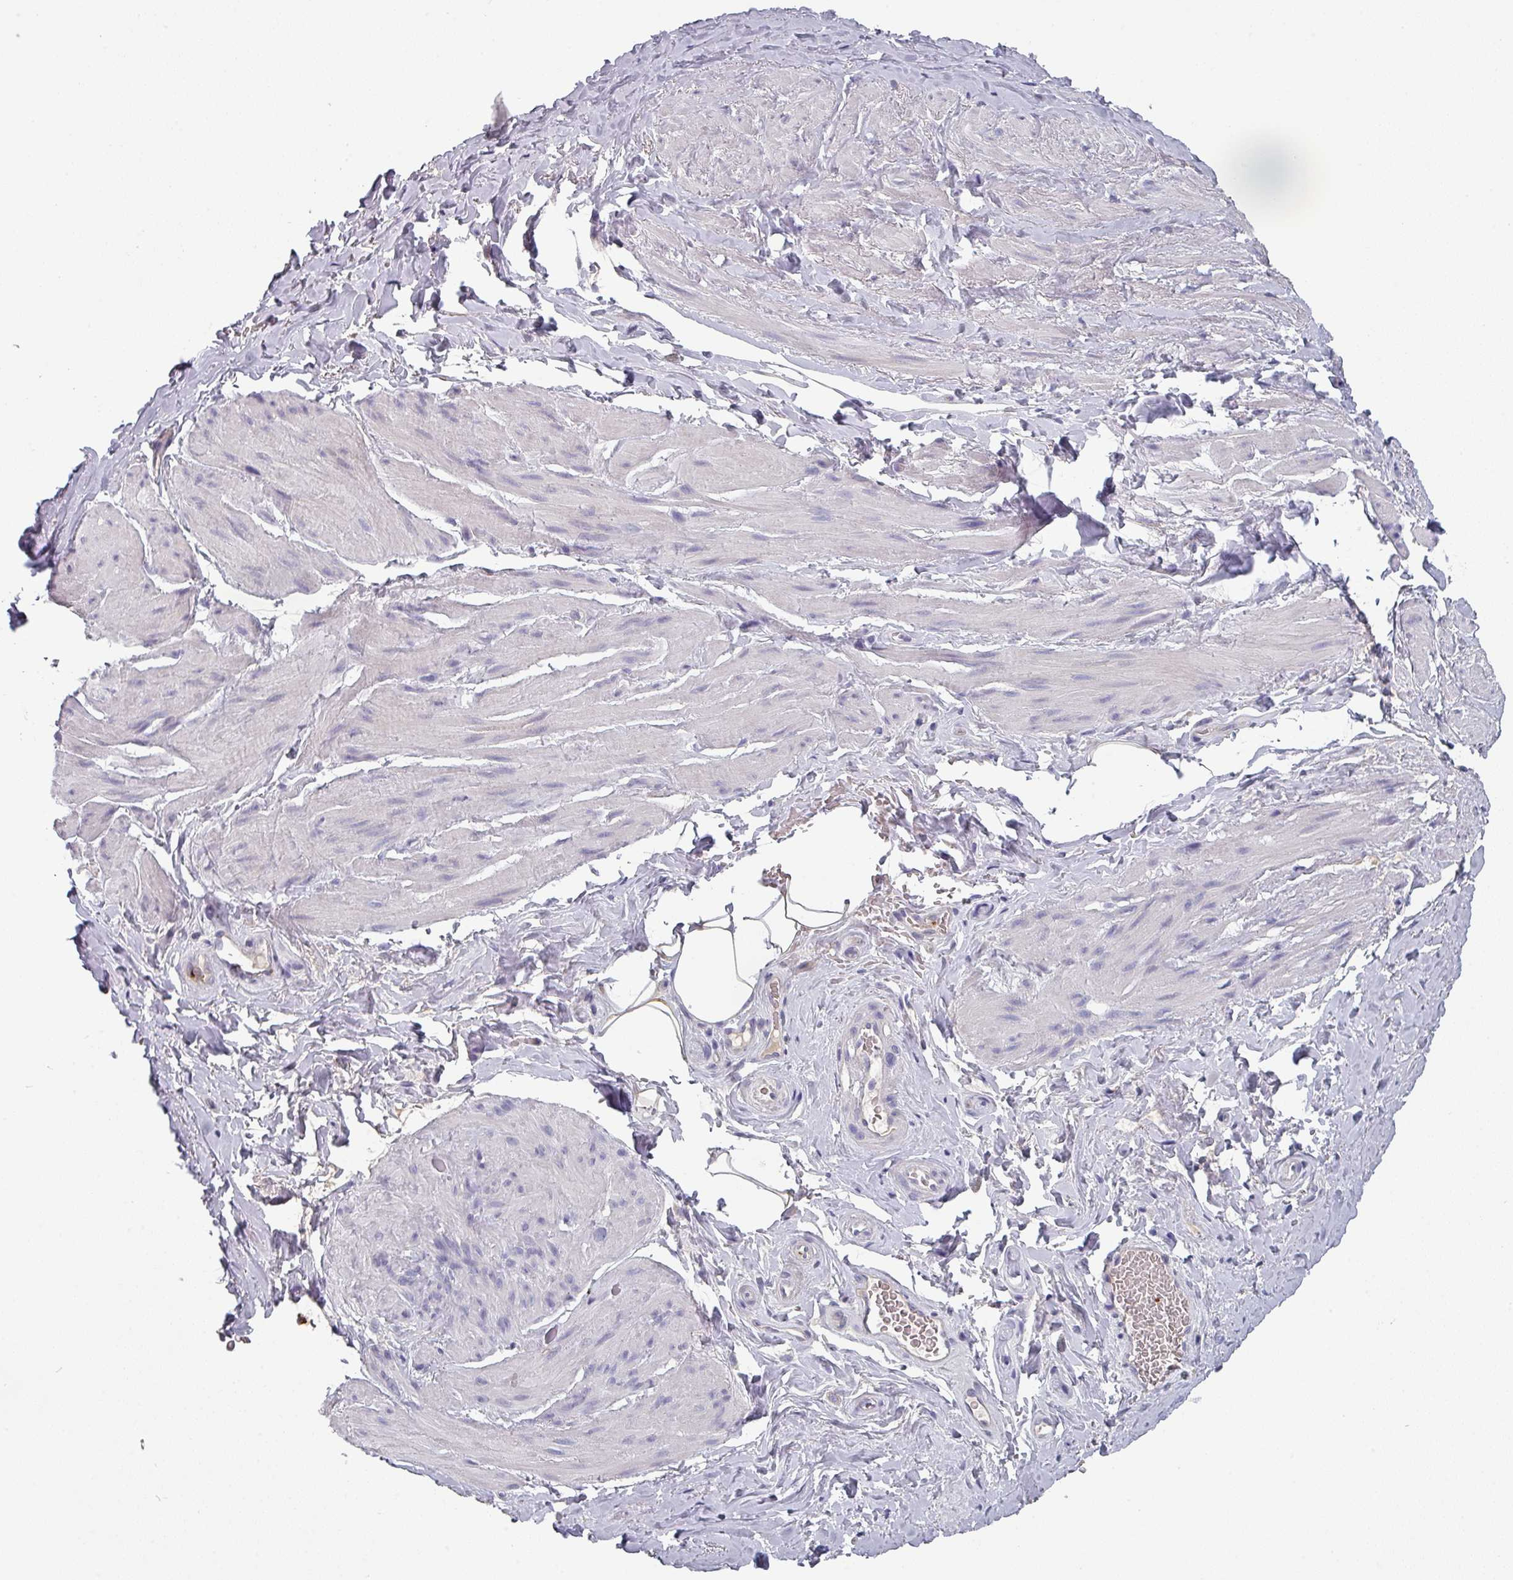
{"staining": {"intensity": "negative", "quantity": "none", "location": "none"}, "tissue": "smooth muscle", "cell_type": "Smooth muscle cells", "image_type": "normal", "snomed": [{"axis": "morphology", "description": "Normal tissue, NOS"}, {"axis": "topography", "description": "Smooth muscle"}, {"axis": "topography", "description": "Peripheral nerve tissue"}], "caption": "High power microscopy image of an immunohistochemistry (IHC) photomicrograph of unremarkable smooth muscle, revealing no significant positivity in smooth muscle cells.", "gene": "PRAMEF7", "patient": {"sex": "male", "age": 69}}